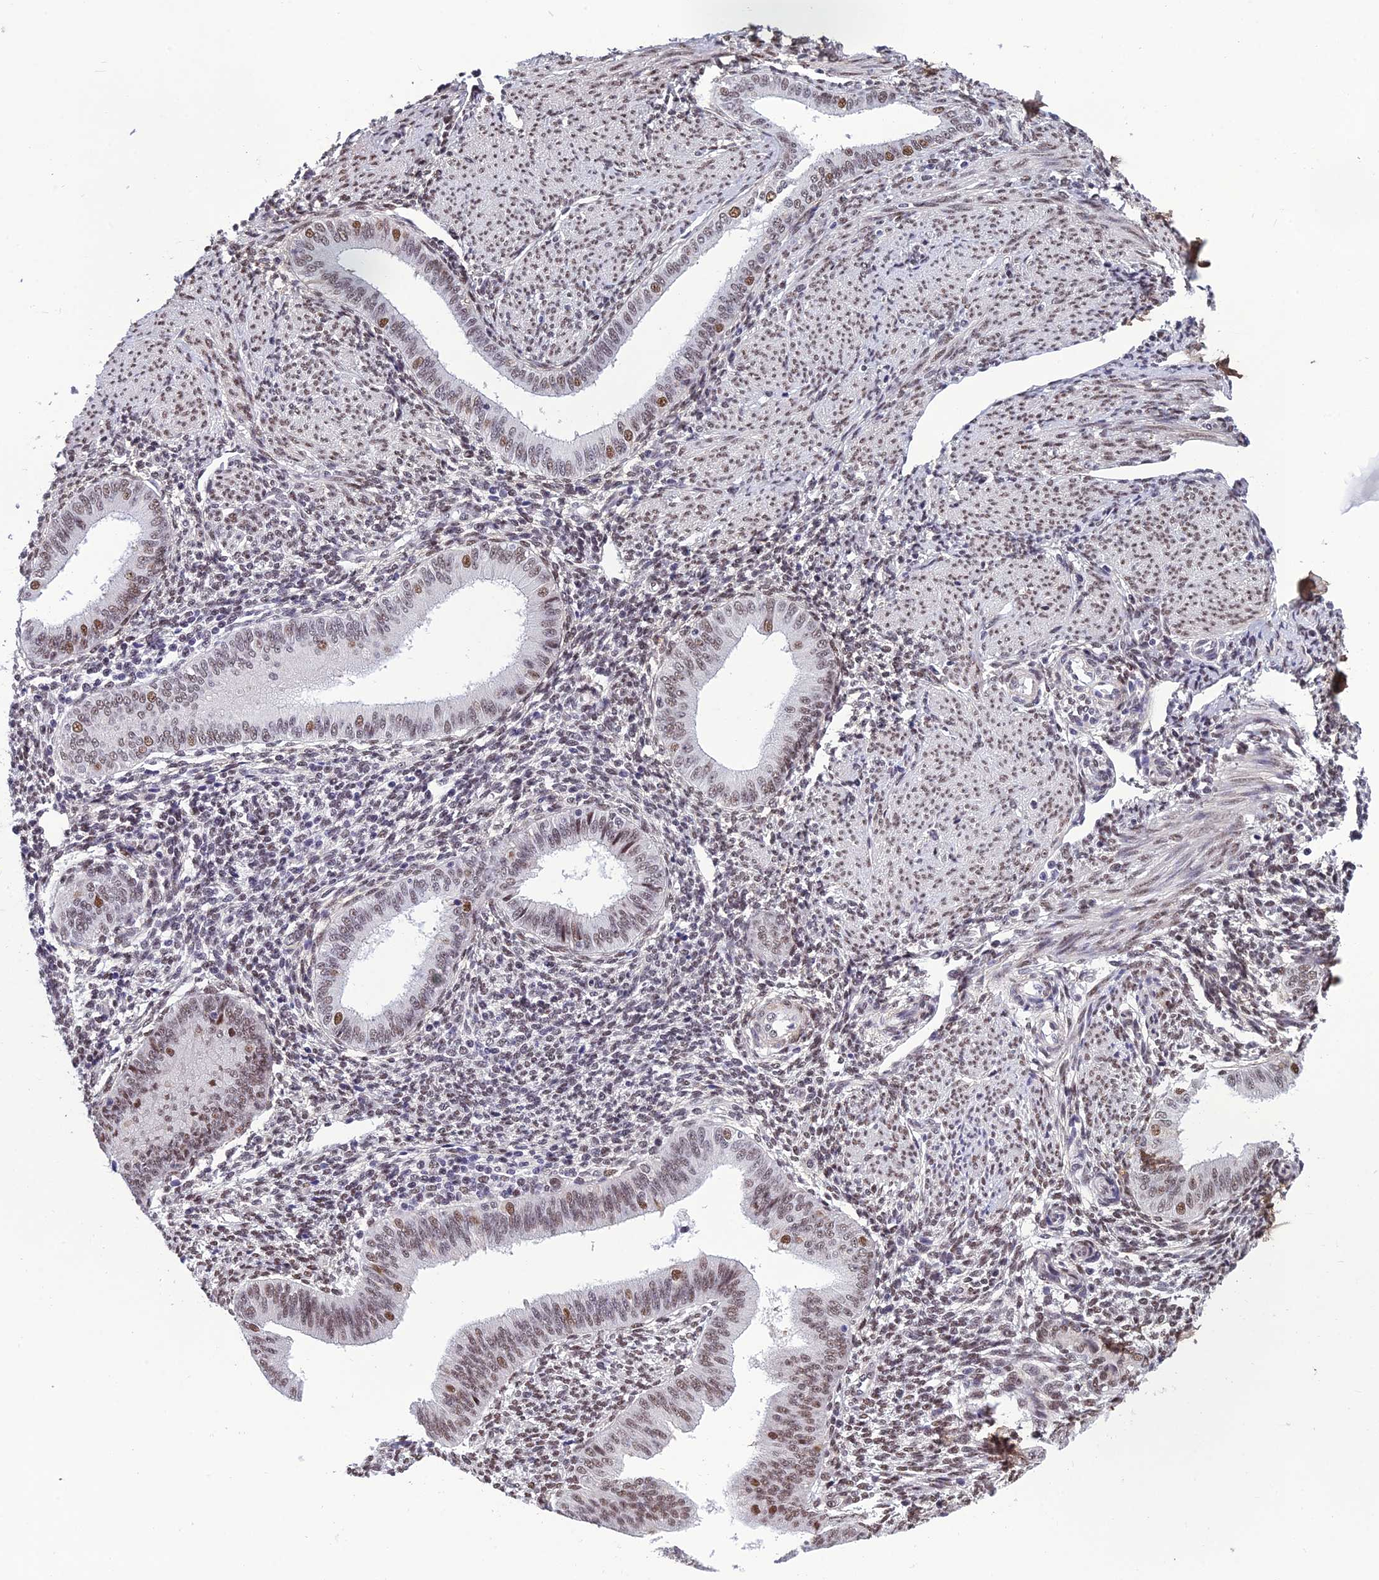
{"staining": {"intensity": "weak", "quantity": "<25%", "location": "nuclear"}, "tissue": "endometrium", "cell_type": "Cells in endometrial stroma", "image_type": "normal", "snomed": [{"axis": "morphology", "description": "Normal tissue, NOS"}, {"axis": "topography", "description": "Uterus"}, {"axis": "topography", "description": "Endometrium"}], "caption": "Endometrium stained for a protein using immunohistochemistry (IHC) shows no staining cells in endometrial stroma.", "gene": "RSRC1", "patient": {"sex": "female", "age": 48}}